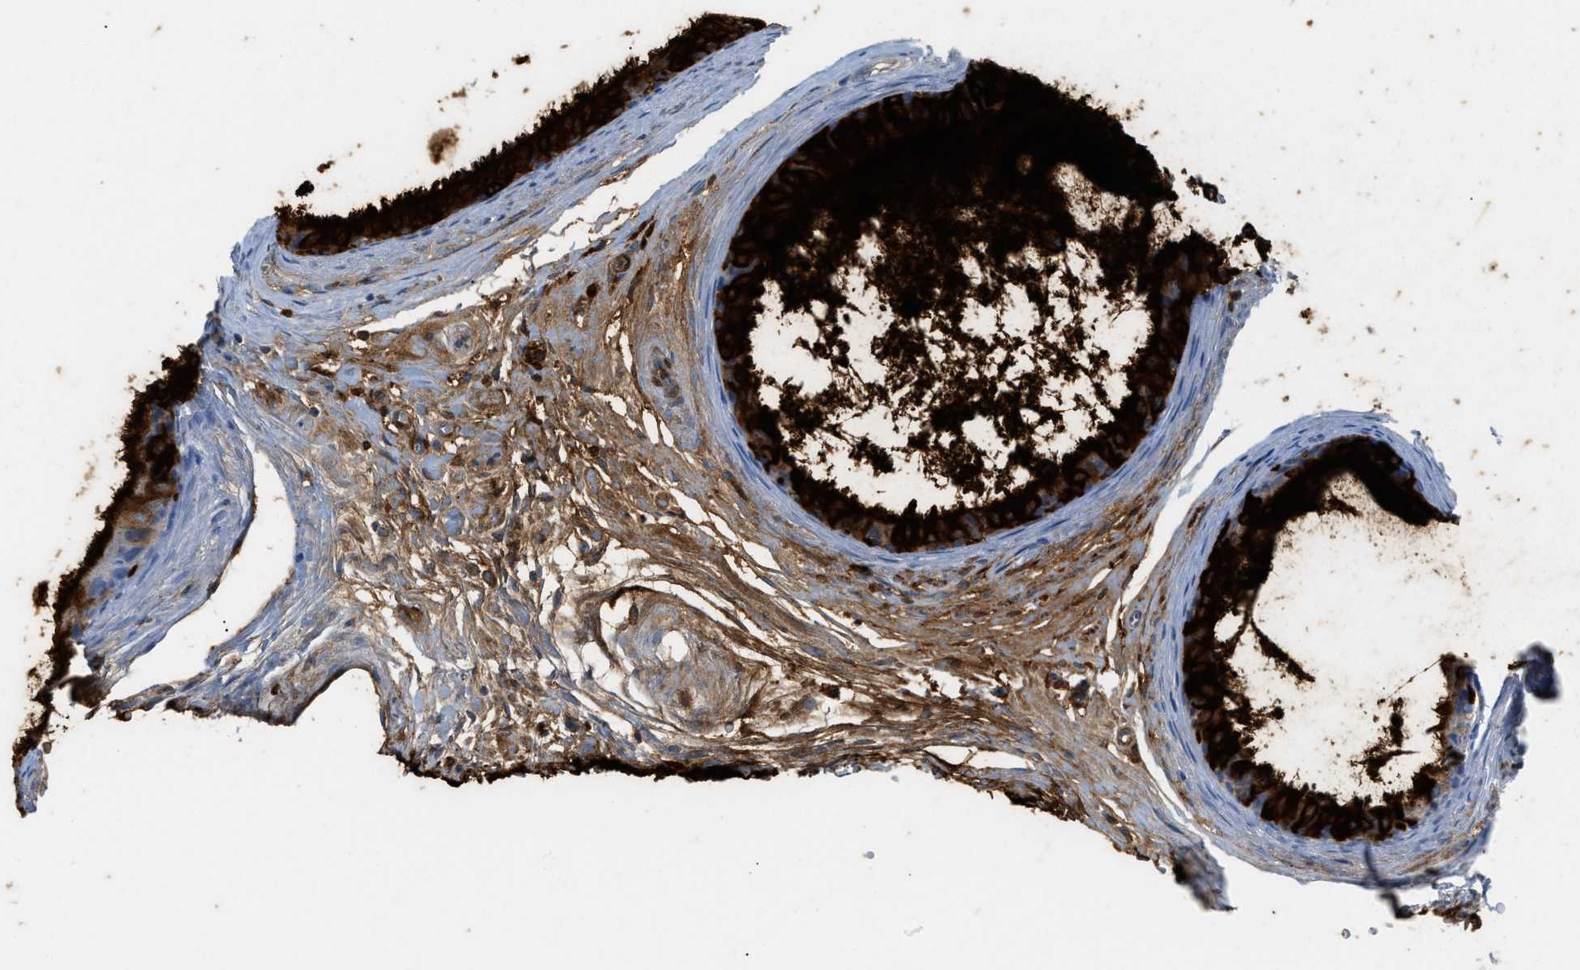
{"staining": {"intensity": "strong", "quantity": "<25%", "location": "cytoplasmic/membranous"}, "tissue": "epididymis", "cell_type": "Glandular cells", "image_type": "normal", "snomed": [{"axis": "morphology", "description": "Normal tissue, NOS"}, {"axis": "morphology", "description": "Inflammation, NOS"}, {"axis": "topography", "description": "Epididymis"}], "caption": "Glandular cells display strong cytoplasmic/membranous expression in about <25% of cells in unremarkable epididymis.", "gene": "CFI", "patient": {"sex": "male", "age": 85}}